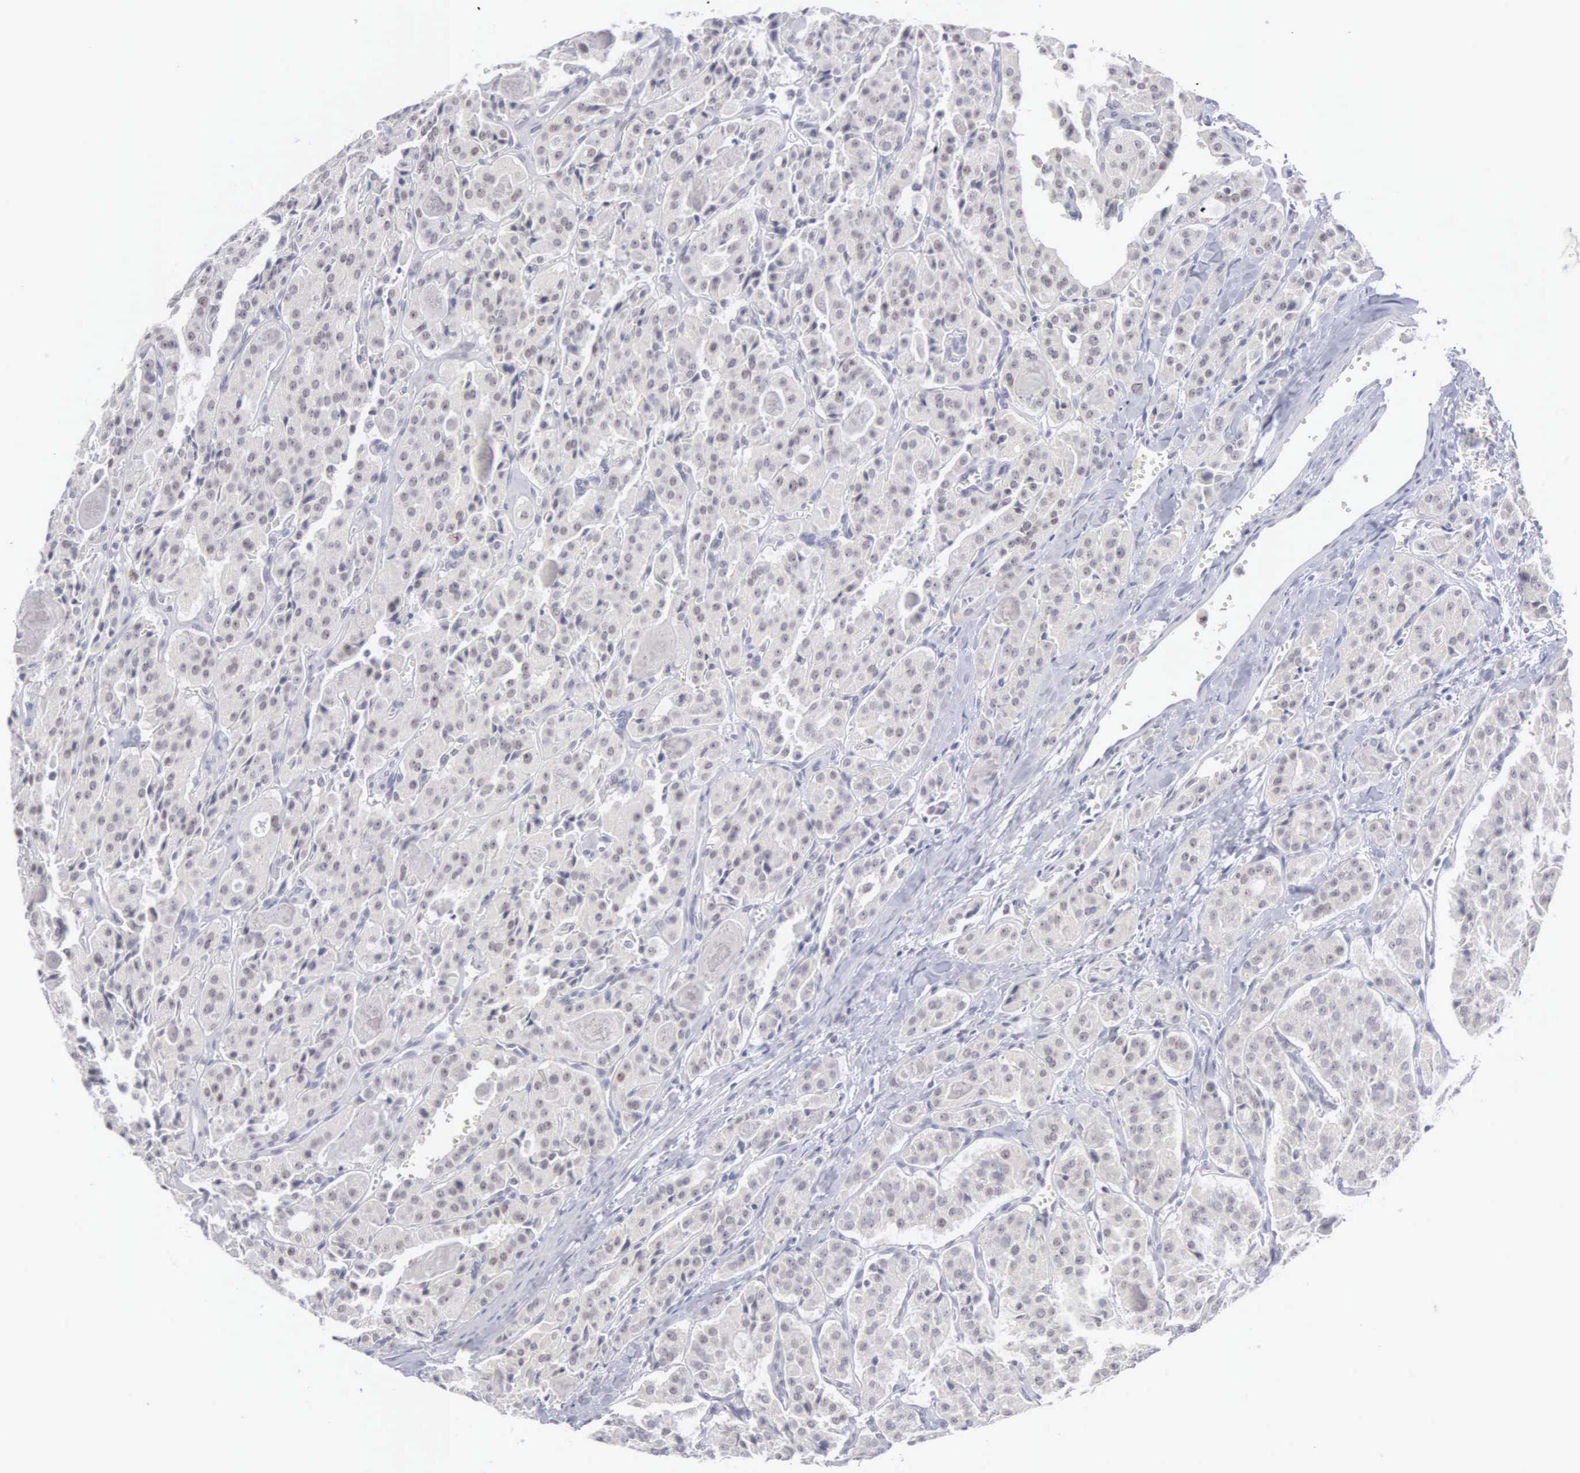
{"staining": {"intensity": "negative", "quantity": "none", "location": "none"}, "tissue": "thyroid cancer", "cell_type": "Tumor cells", "image_type": "cancer", "snomed": [{"axis": "morphology", "description": "Carcinoma, NOS"}, {"axis": "topography", "description": "Thyroid gland"}], "caption": "Immunohistochemistry of human thyroid cancer reveals no expression in tumor cells.", "gene": "MNAT1", "patient": {"sex": "male", "age": 76}}